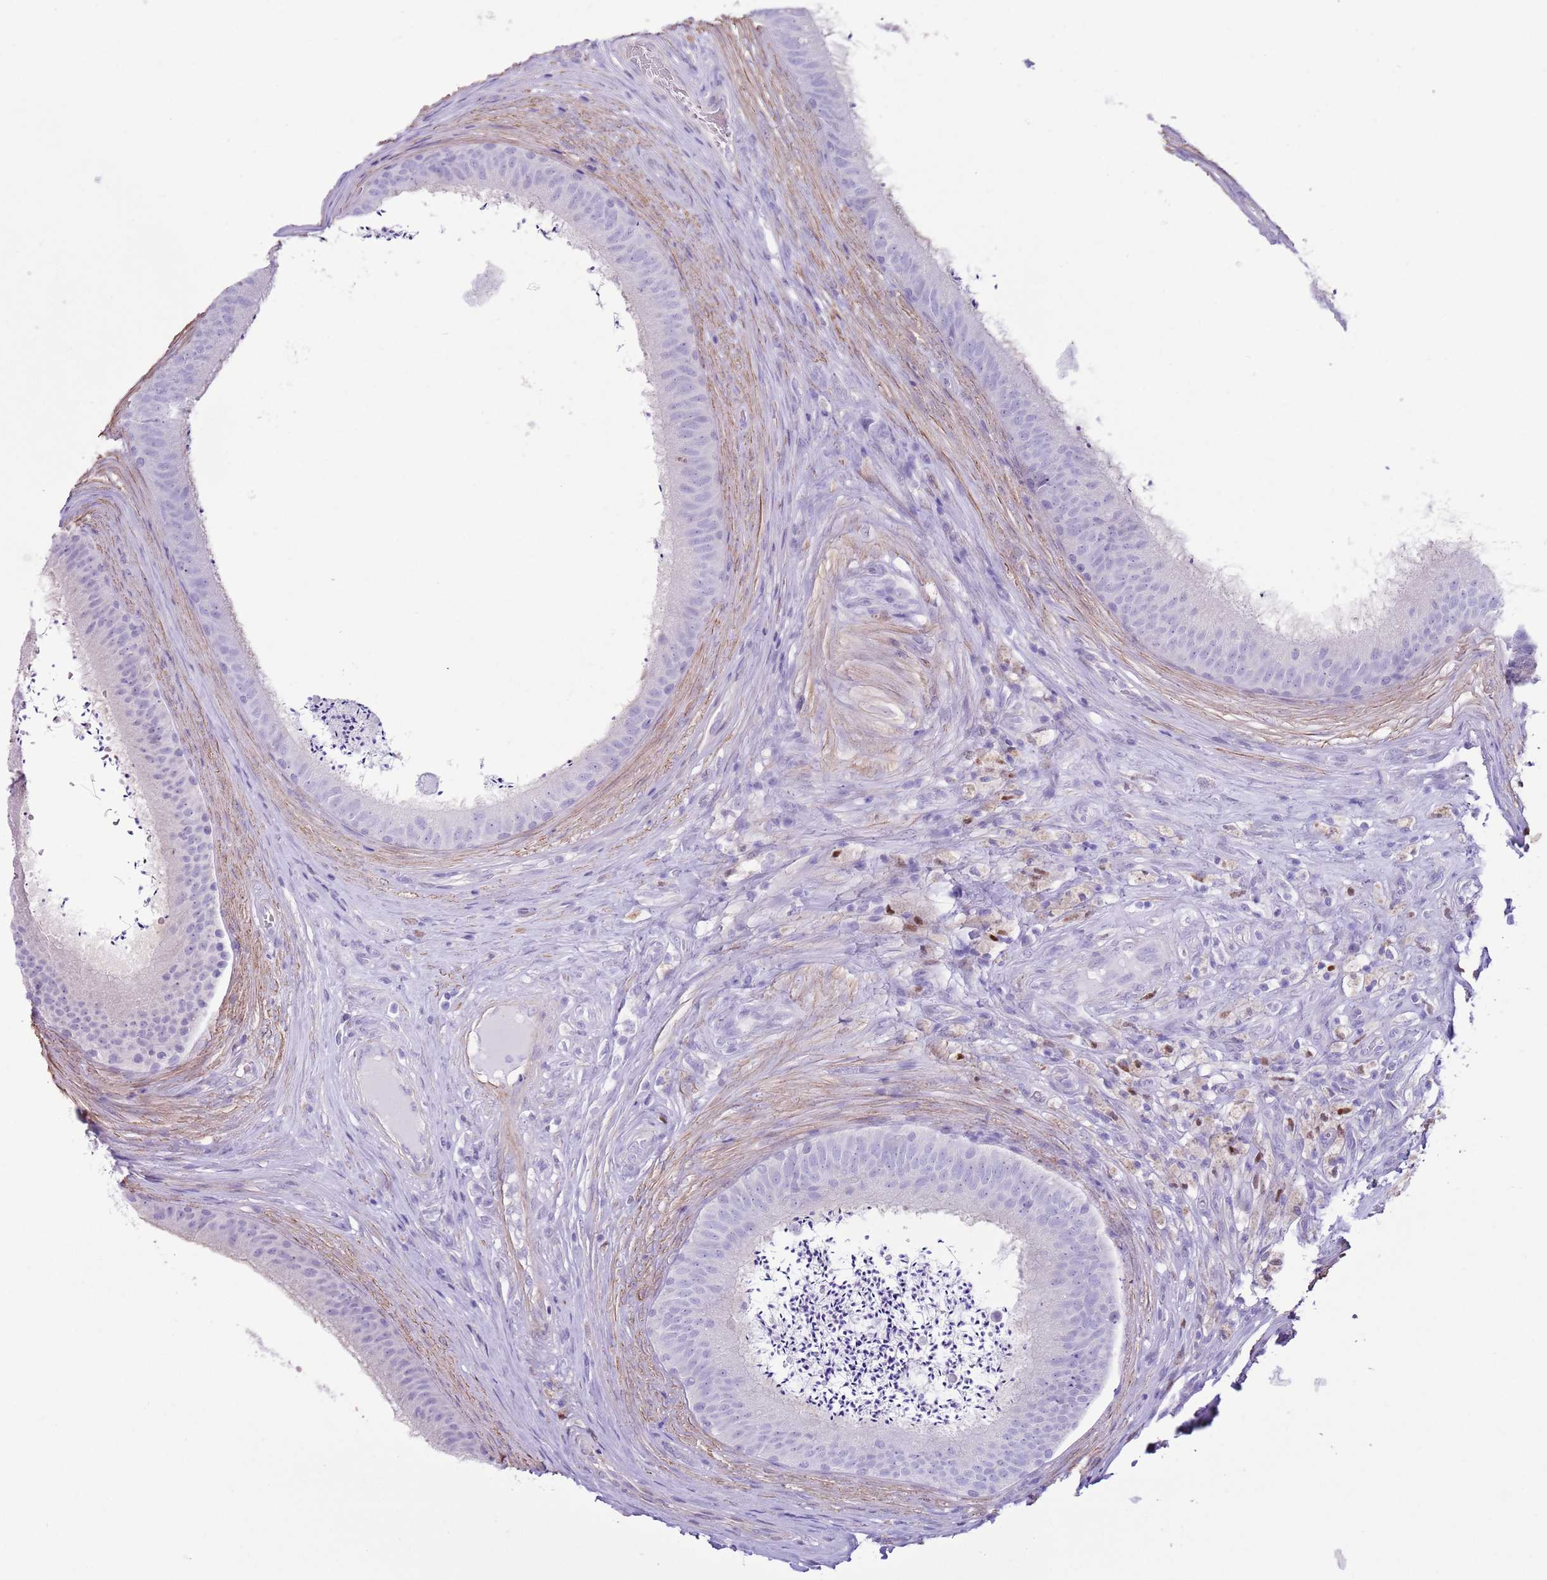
{"staining": {"intensity": "moderate", "quantity": "25%-75%", "location": "cytoplasmic/membranous"}, "tissue": "epididymis", "cell_type": "Glandular cells", "image_type": "normal", "snomed": [{"axis": "morphology", "description": "Normal tissue, NOS"}, {"axis": "topography", "description": "Testis"}, {"axis": "topography", "description": "Epididymis"}], "caption": "IHC of unremarkable epididymis displays medium levels of moderate cytoplasmic/membranous staining in approximately 25%-75% of glandular cells. The protein of interest is shown in brown color, while the nuclei are stained blue.", "gene": "SLC7A14", "patient": {"sex": "male", "age": 41}}